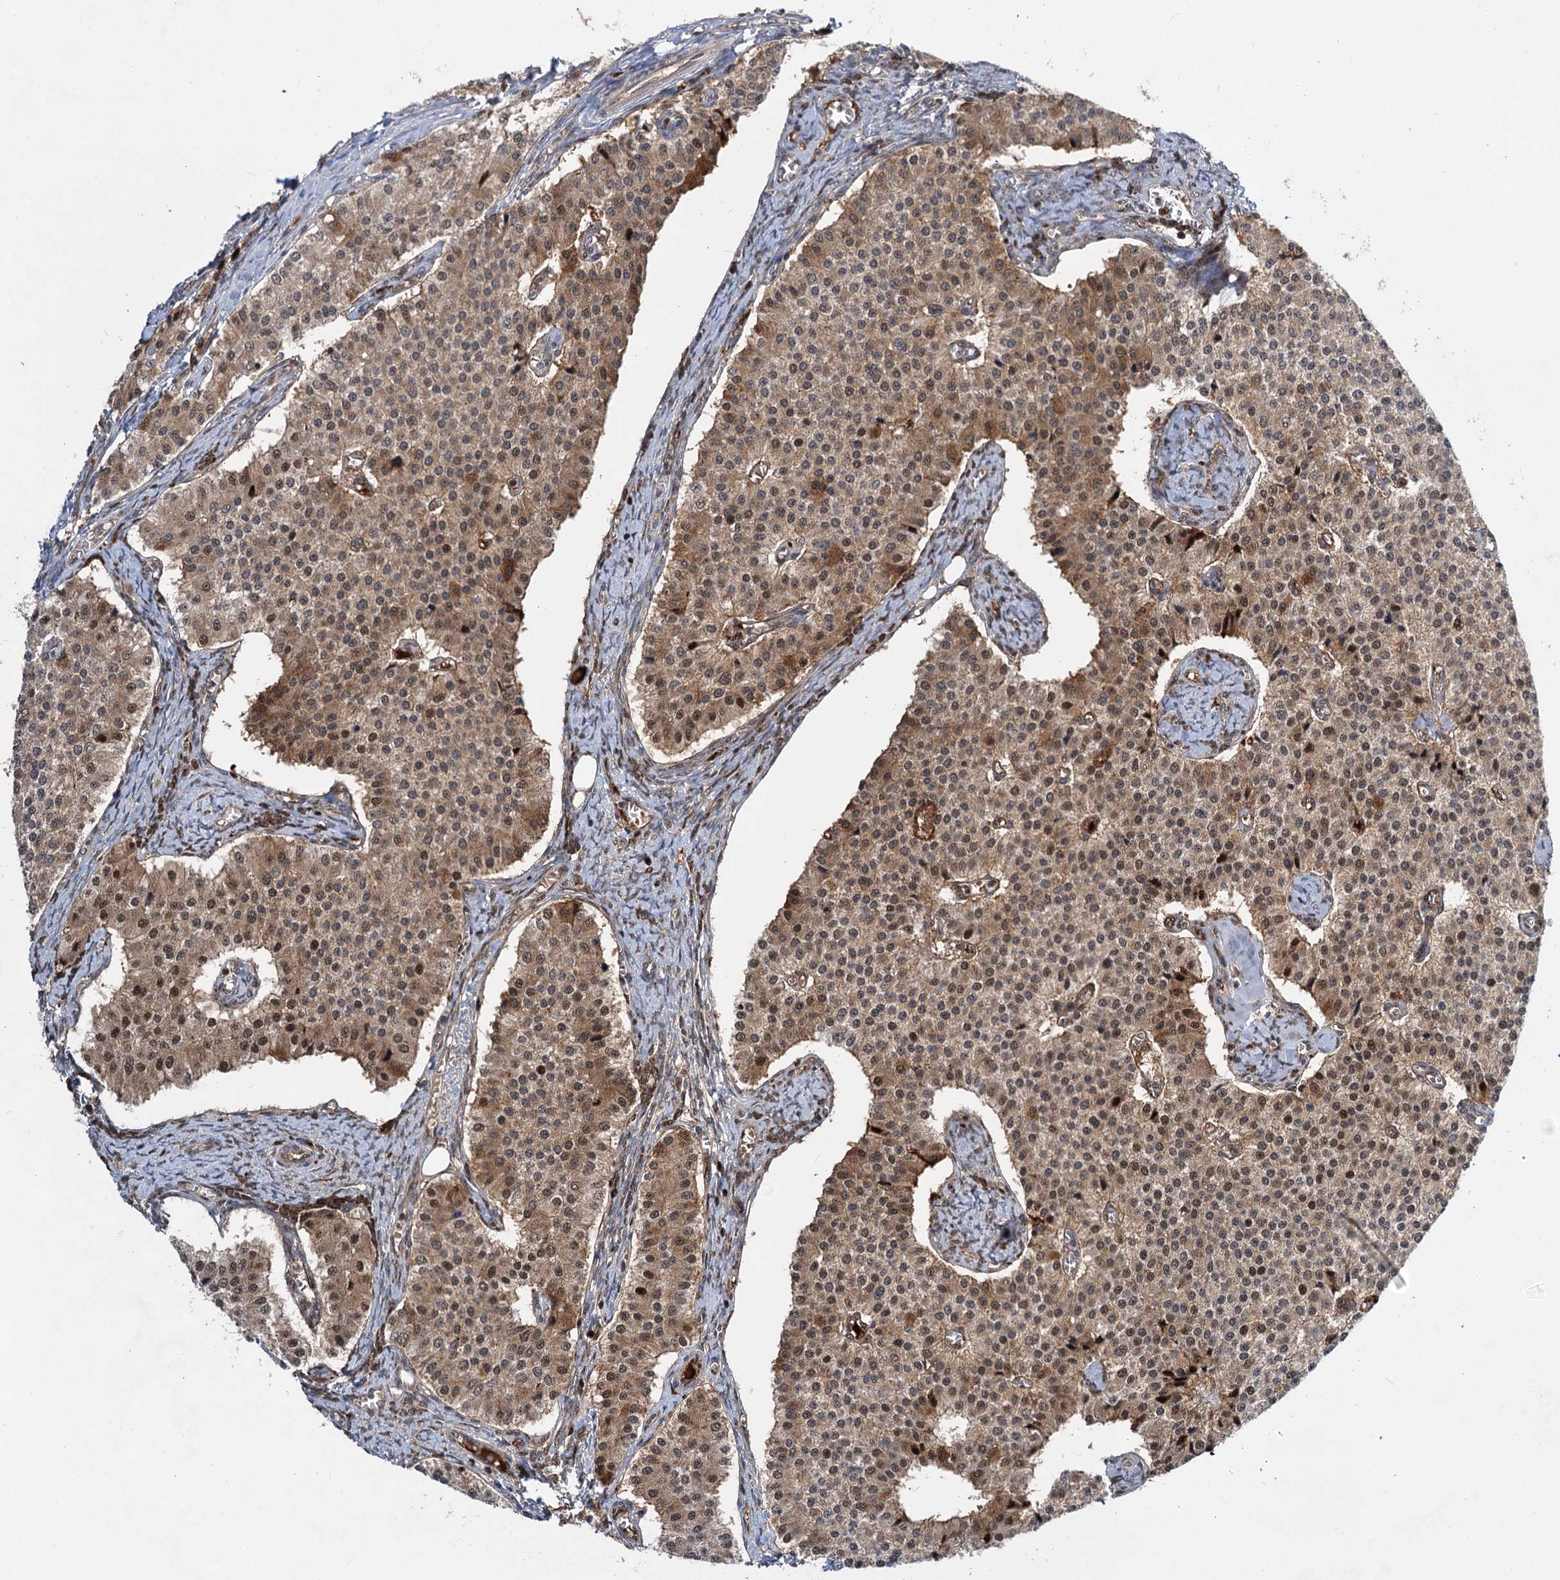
{"staining": {"intensity": "moderate", "quantity": ">75%", "location": "cytoplasmic/membranous,nuclear"}, "tissue": "carcinoid", "cell_type": "Tumor cells", "image_type": "cancer", "snomed": [{"axis": "morphology", "description": "Carcinoid, malignant, NOS"}, {"axis": "topography", "description": "Colon"}], "caption": "This histopathology image reveals carcinoid (malignant) stained with immunohistochemistry to label a protein in brown. The cytoplasmic/membranous and nuclear of tumor cells show moderate positivity for the protein. Nuclei are counter-stained blue.", "gene": "GPBP1", "patient": {"sex": "female", "age": 52}}